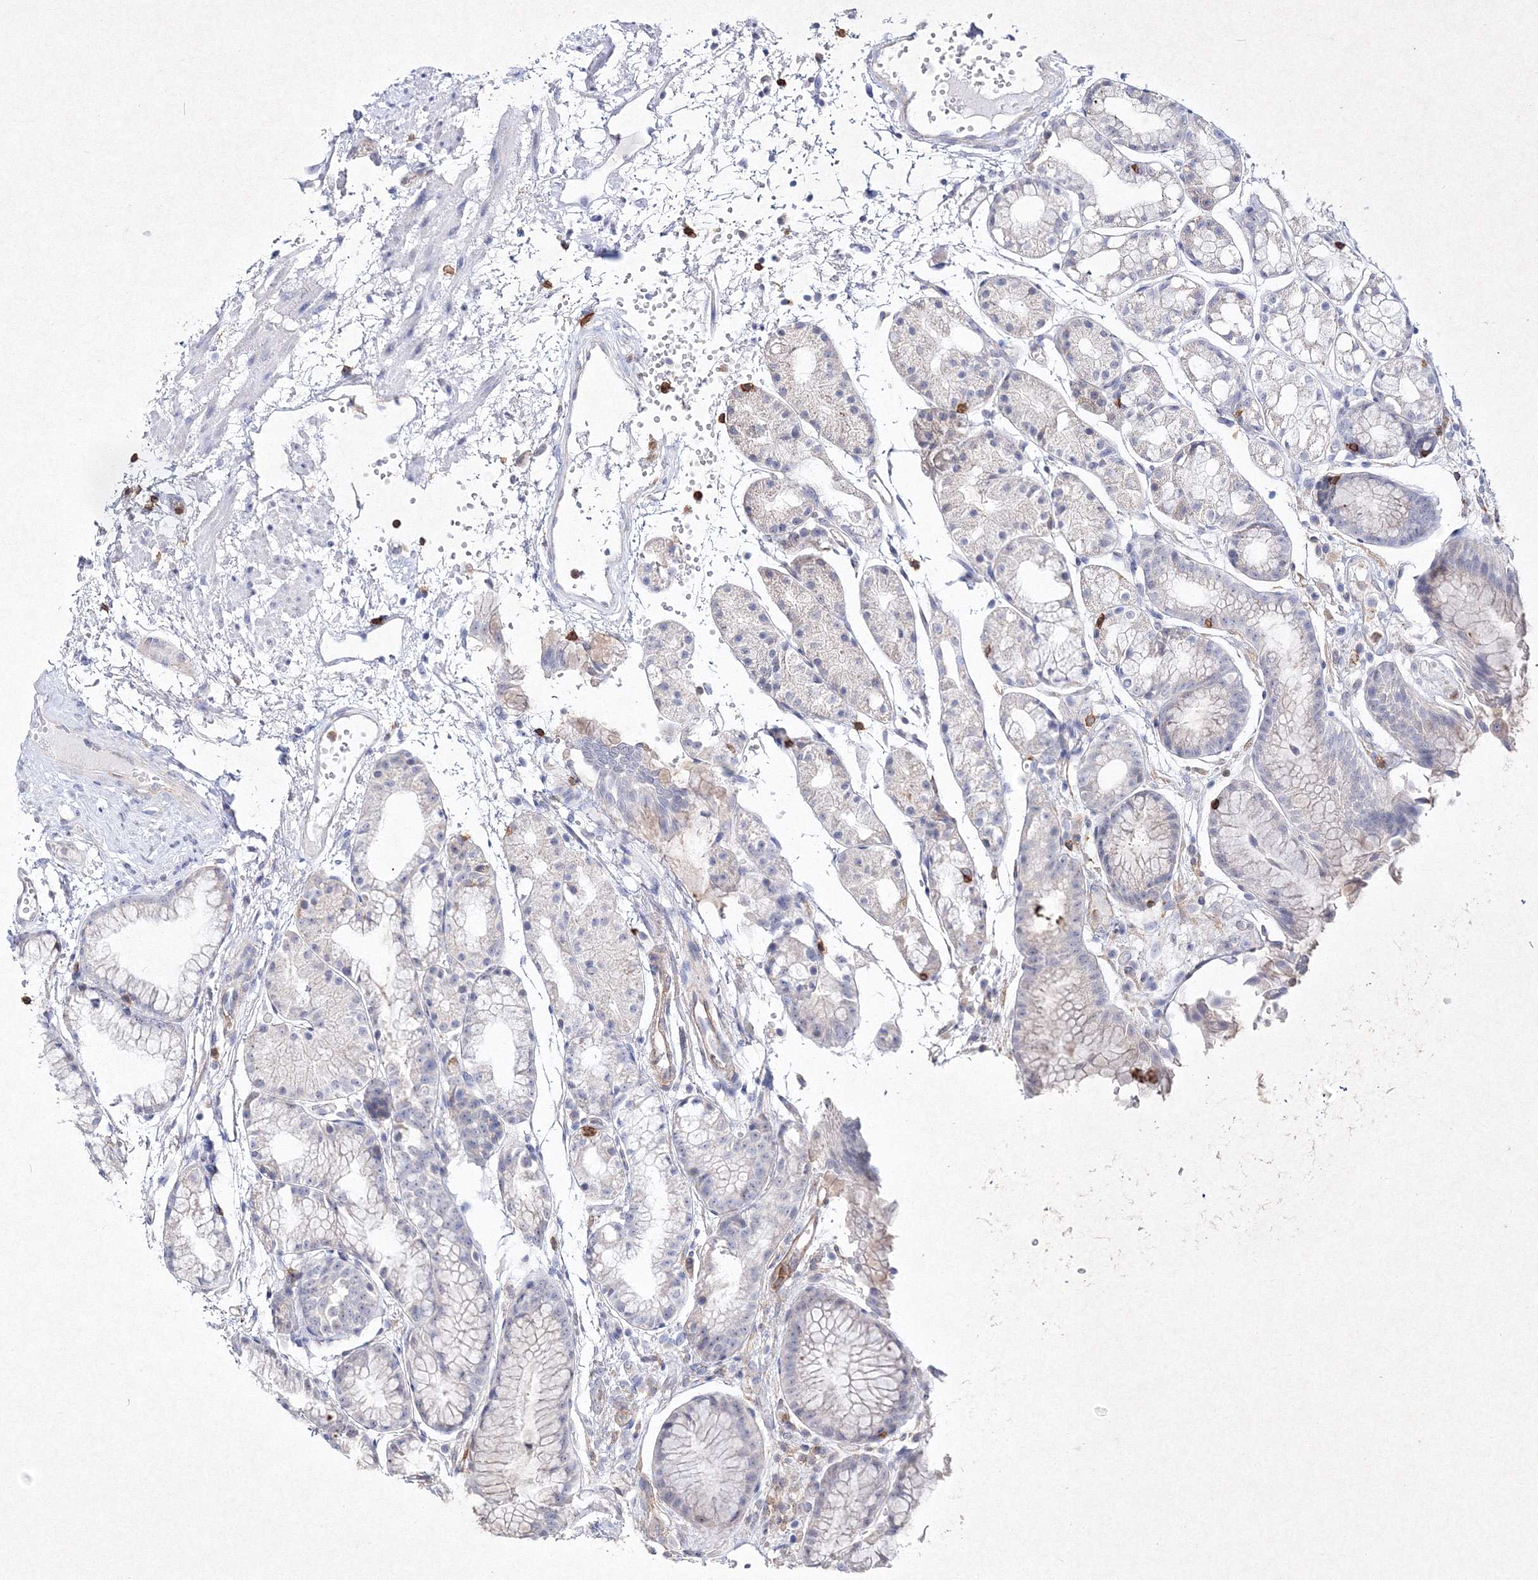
{"staining": {"intensity": "negative", "quantity": "none", "location": "none"}, "tissue": "stomach", "cell_type": "Glandular cells", "image_type": "normal", "snomed": [{"axis": "morphology", "description": "Normal tissue, NOS"}, {"axis": "topography", "description": "Stomach, upper"}], "caption": "A high-resolution micrograph shows IHC staining of unremarkable stomach, which demonstrates no significant staining in glandular cells.", "gene": "HCST", "patient": {"sex": "male", "age": 72}}